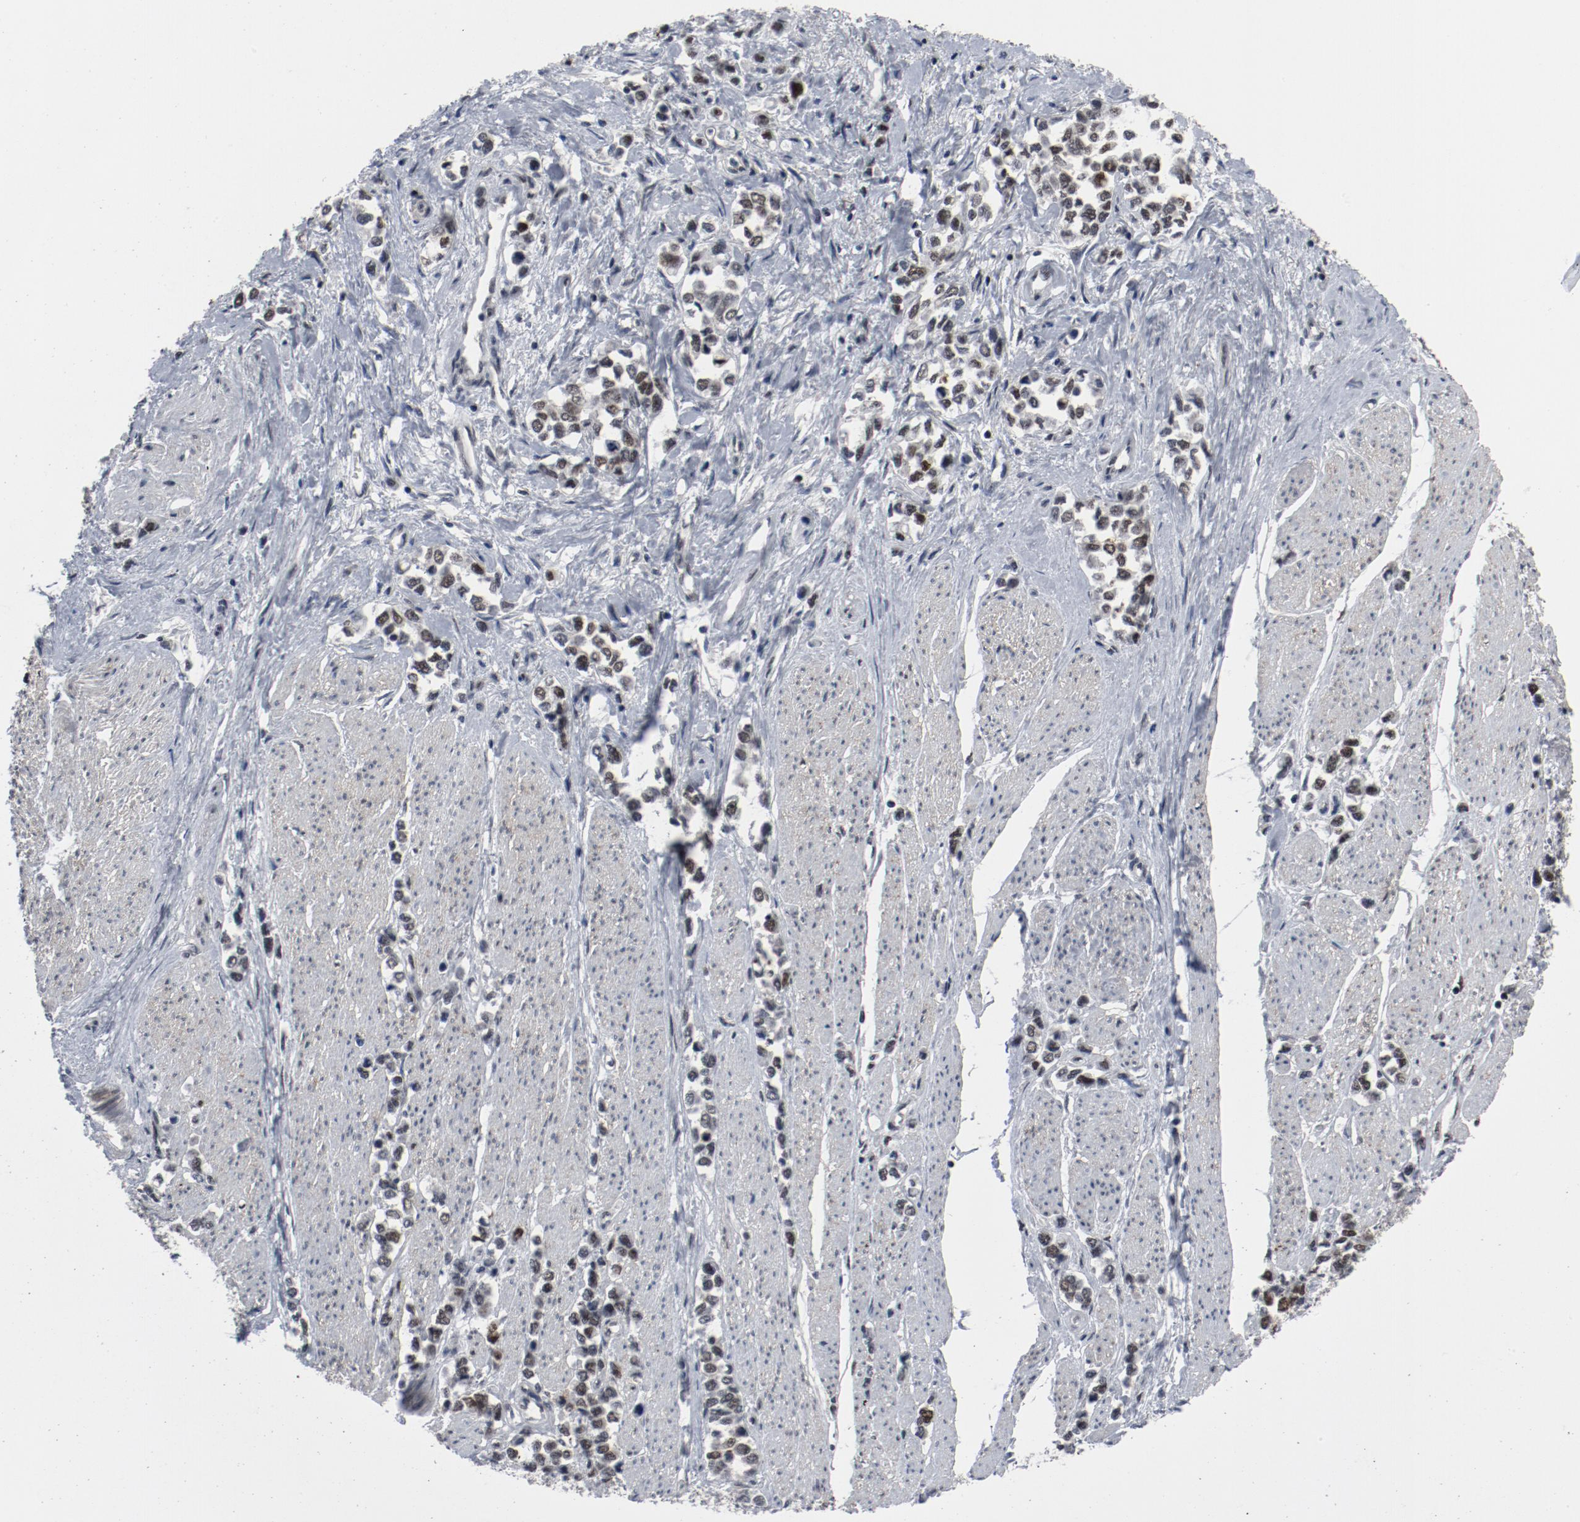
{"staining": {"intensity": "moderate", "quantity": ">75%", "location": "nuclear"}, "tissue": "stomach cancer", "cell_type": "Tumor cells", "image_type": "cancer", "snomed": [{"axis": "morphology", "description": "Adenocarcinoma, NOS"}, {"axis": "topography", "description": "Stomach, upper"}], "caption": "Human adenocarcinoma (stomach) stained with a protein marker reveals moderate staining in tumor cells.", "gene": "JMJD6", "patient": {"sex": "male", "age": 76}}